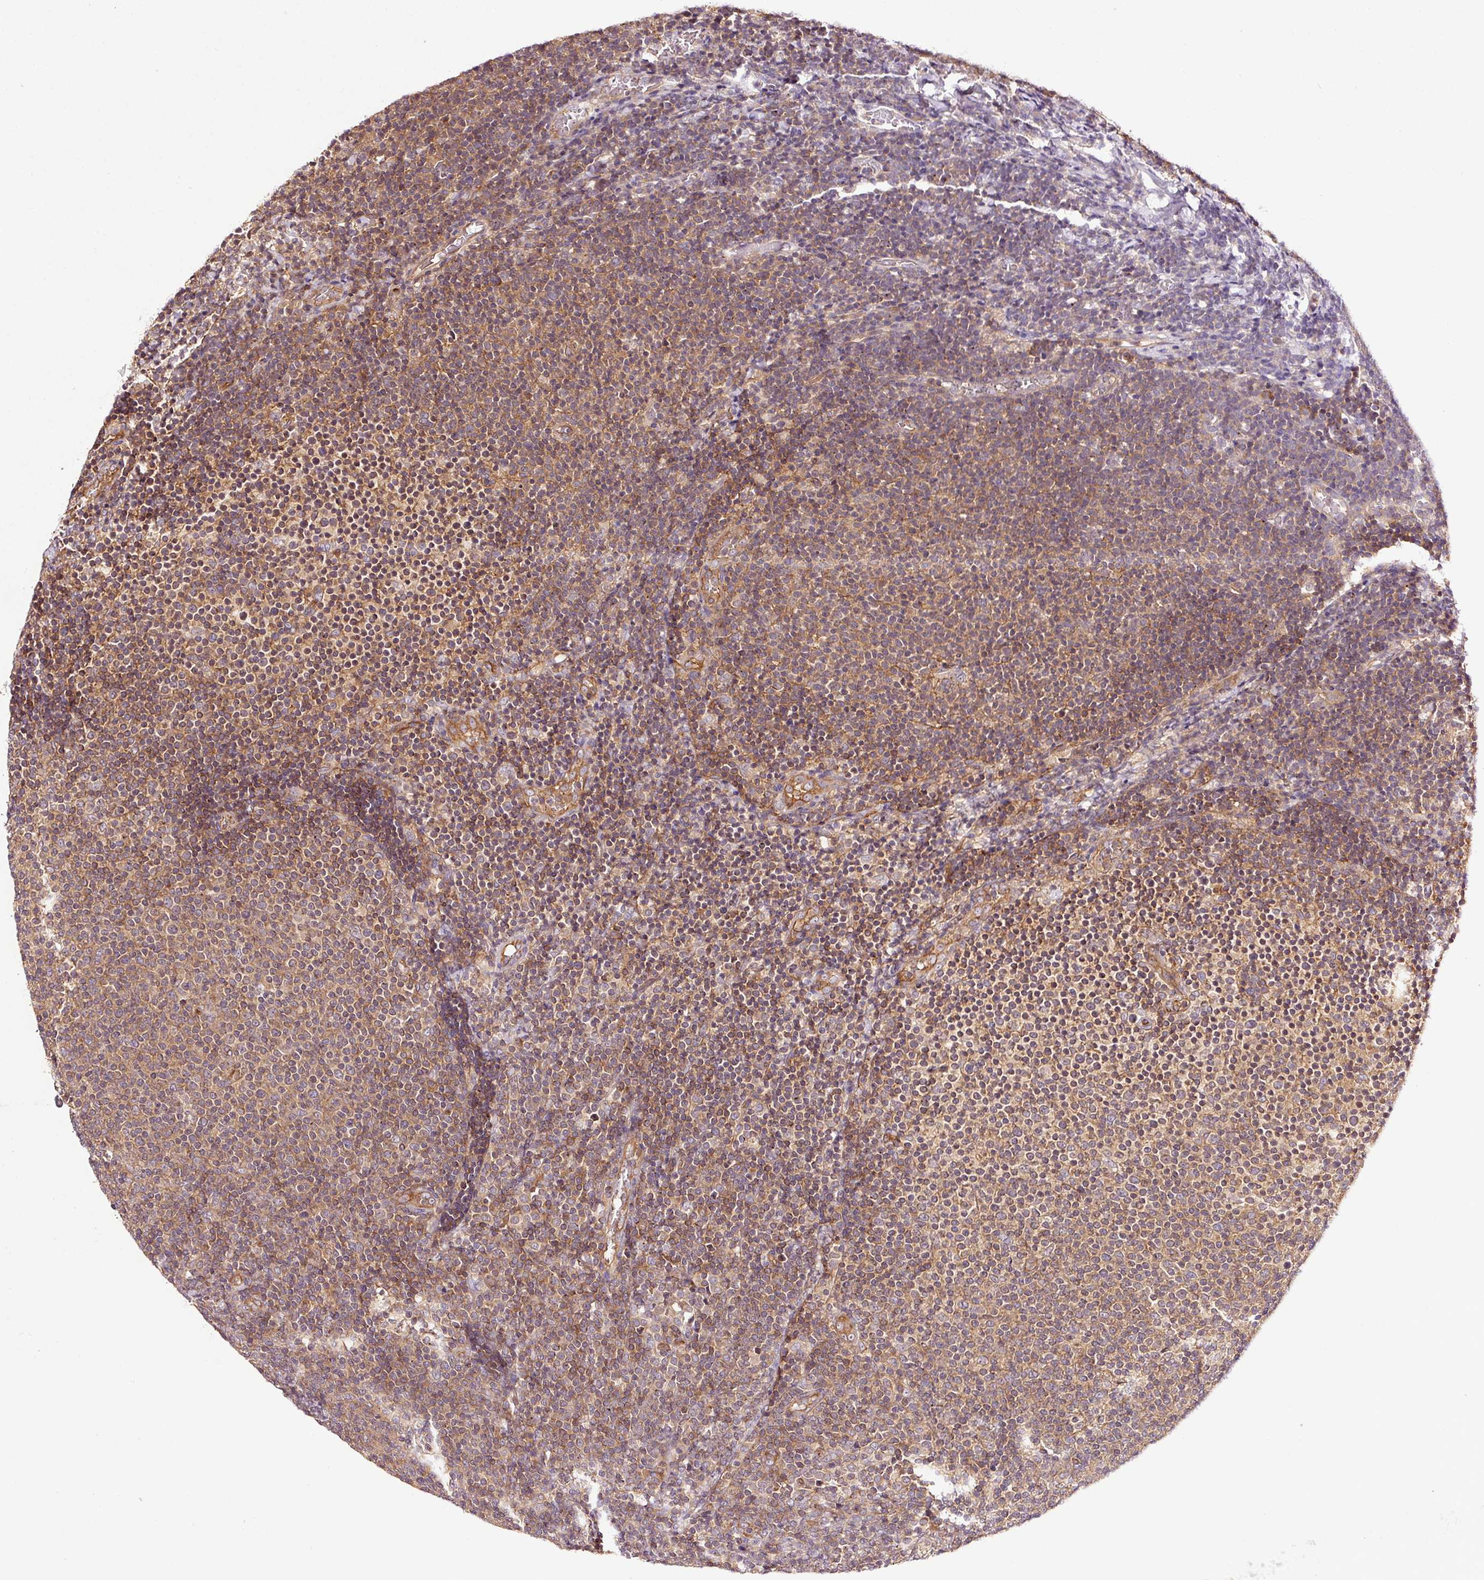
{"staining": {"intensity": "moderate", "quantity": "25%-75%", "location": "cytoplasmic/membranous"}, "tissue": "lymphoma", "cell_type": "Tumor cells", "image_type": "cancer", "snomed": [{"axis": "morphology", "description": "Malignant lymphoma, non-Hodgkin's type, Low grade"}, {"axis": "topography", "description": "Lymph node"}], "caption": "Moderate cytoplasmic/membranous protein positivity is identified in approximately 25%-75% of tumor cells in lymphoma.", "gene": "METAP1", "patient": {"sex": "male", "age": 66}}